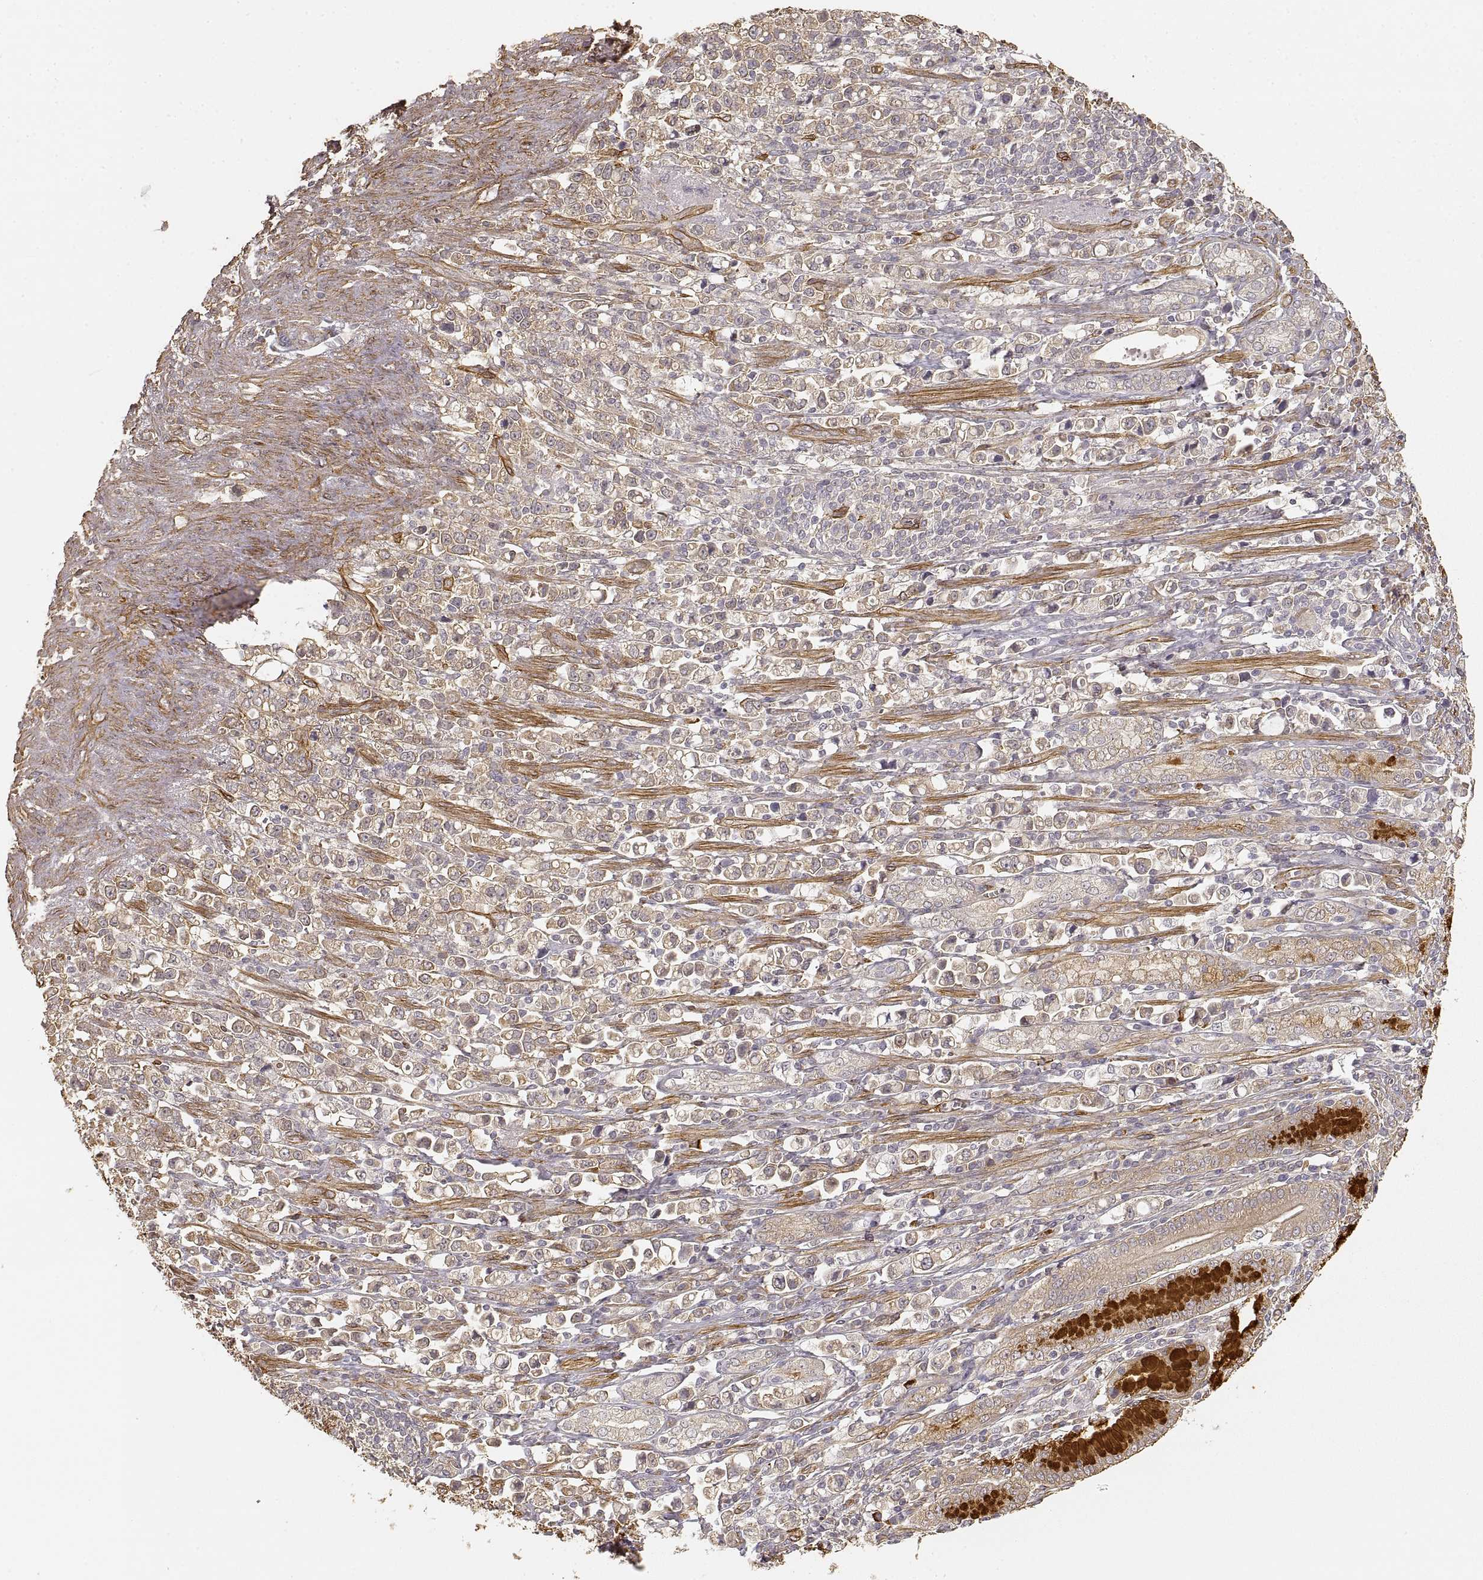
{"staining": {"intensity": "weak", "quantity": ">75%", "location": "cytoplasmic/membranous"}, "tissue": "stomach cancer", "cell_type": "Tumor cells", "image_type": "cancer", "snomed": [{"axis": "morphology", "description": "Adenocarcinoma, NOS"}, {"axis": "topography", "description": "Stomach"}], "caption": "This is a micrograph of immunohistochemistry staining of stomach cancer (adenocarcinoma), which shows weak positivity in the cytoplasmic/membranous of tumor cells.", "gene": "LAMA4", "patient": {"sex": "male", "age": 63}}